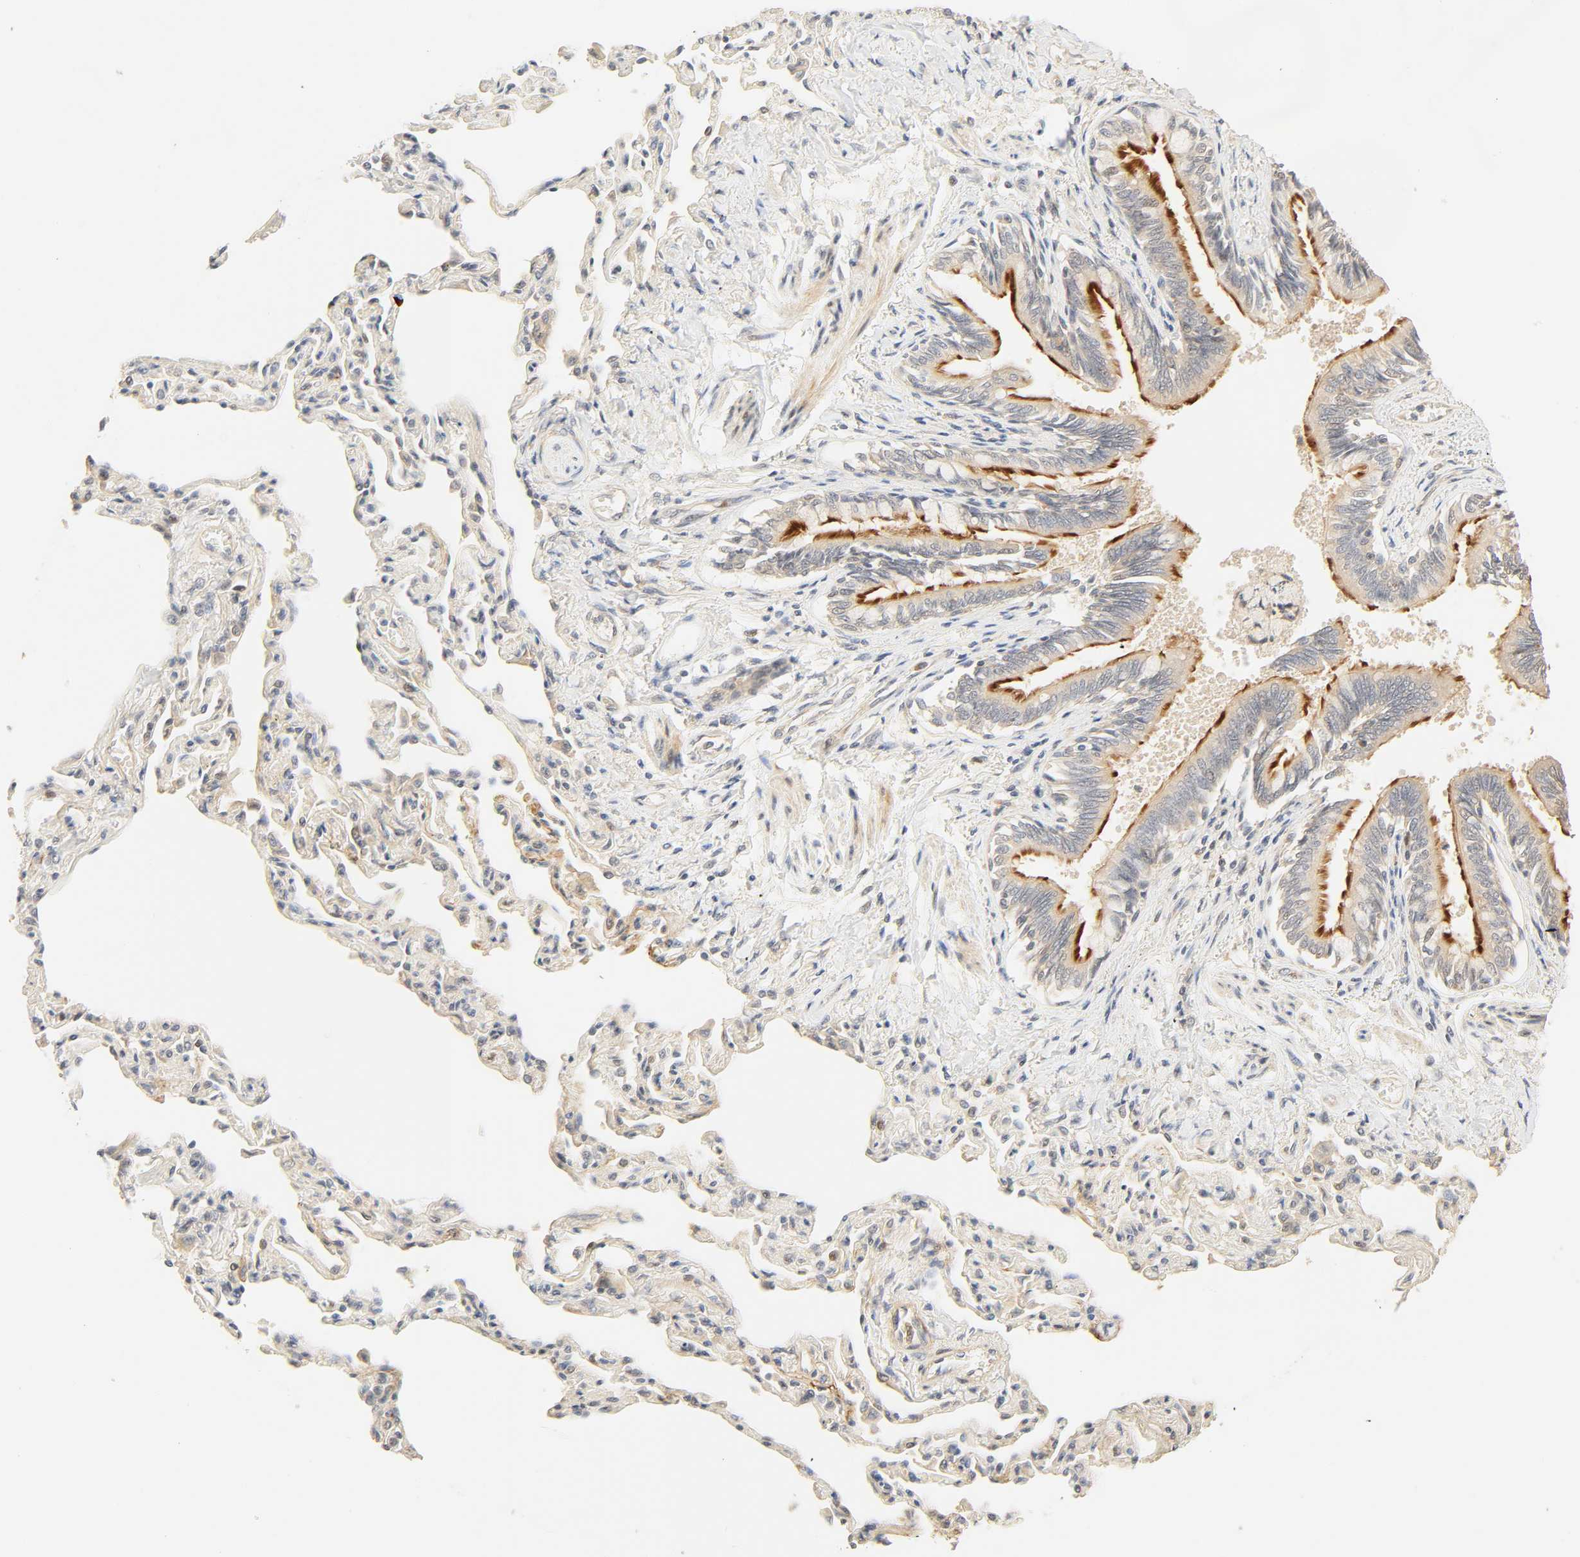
{"staining": {"intensity": "strong", "quantity": "25%-75%", "location": "cytoplasmic/membranous"}, "tissue": "bronchus", "cell_type": "Respiratory epithelial cells", "image_type": "normal", "snomed": [{"axis": "morphology", "description": "Normal tissue, NOS"}, {"axis": "topography", "description": "Lung"}], "caption": "DAB (3,3'-diaminobenzidine) immunohistochemical staining of normal bronchus displays strong cytoplasmic/membranous protein expression in about 25%-75% of respiratory epithelial cells. The staining was performed using DAB to visualize the protein expression in brown, while the nuclei were stained in blue with hematoxylin (Magnification: 20x).", "gene": "CACNA1G", "patient": {"sex": "male", "age": 64}}